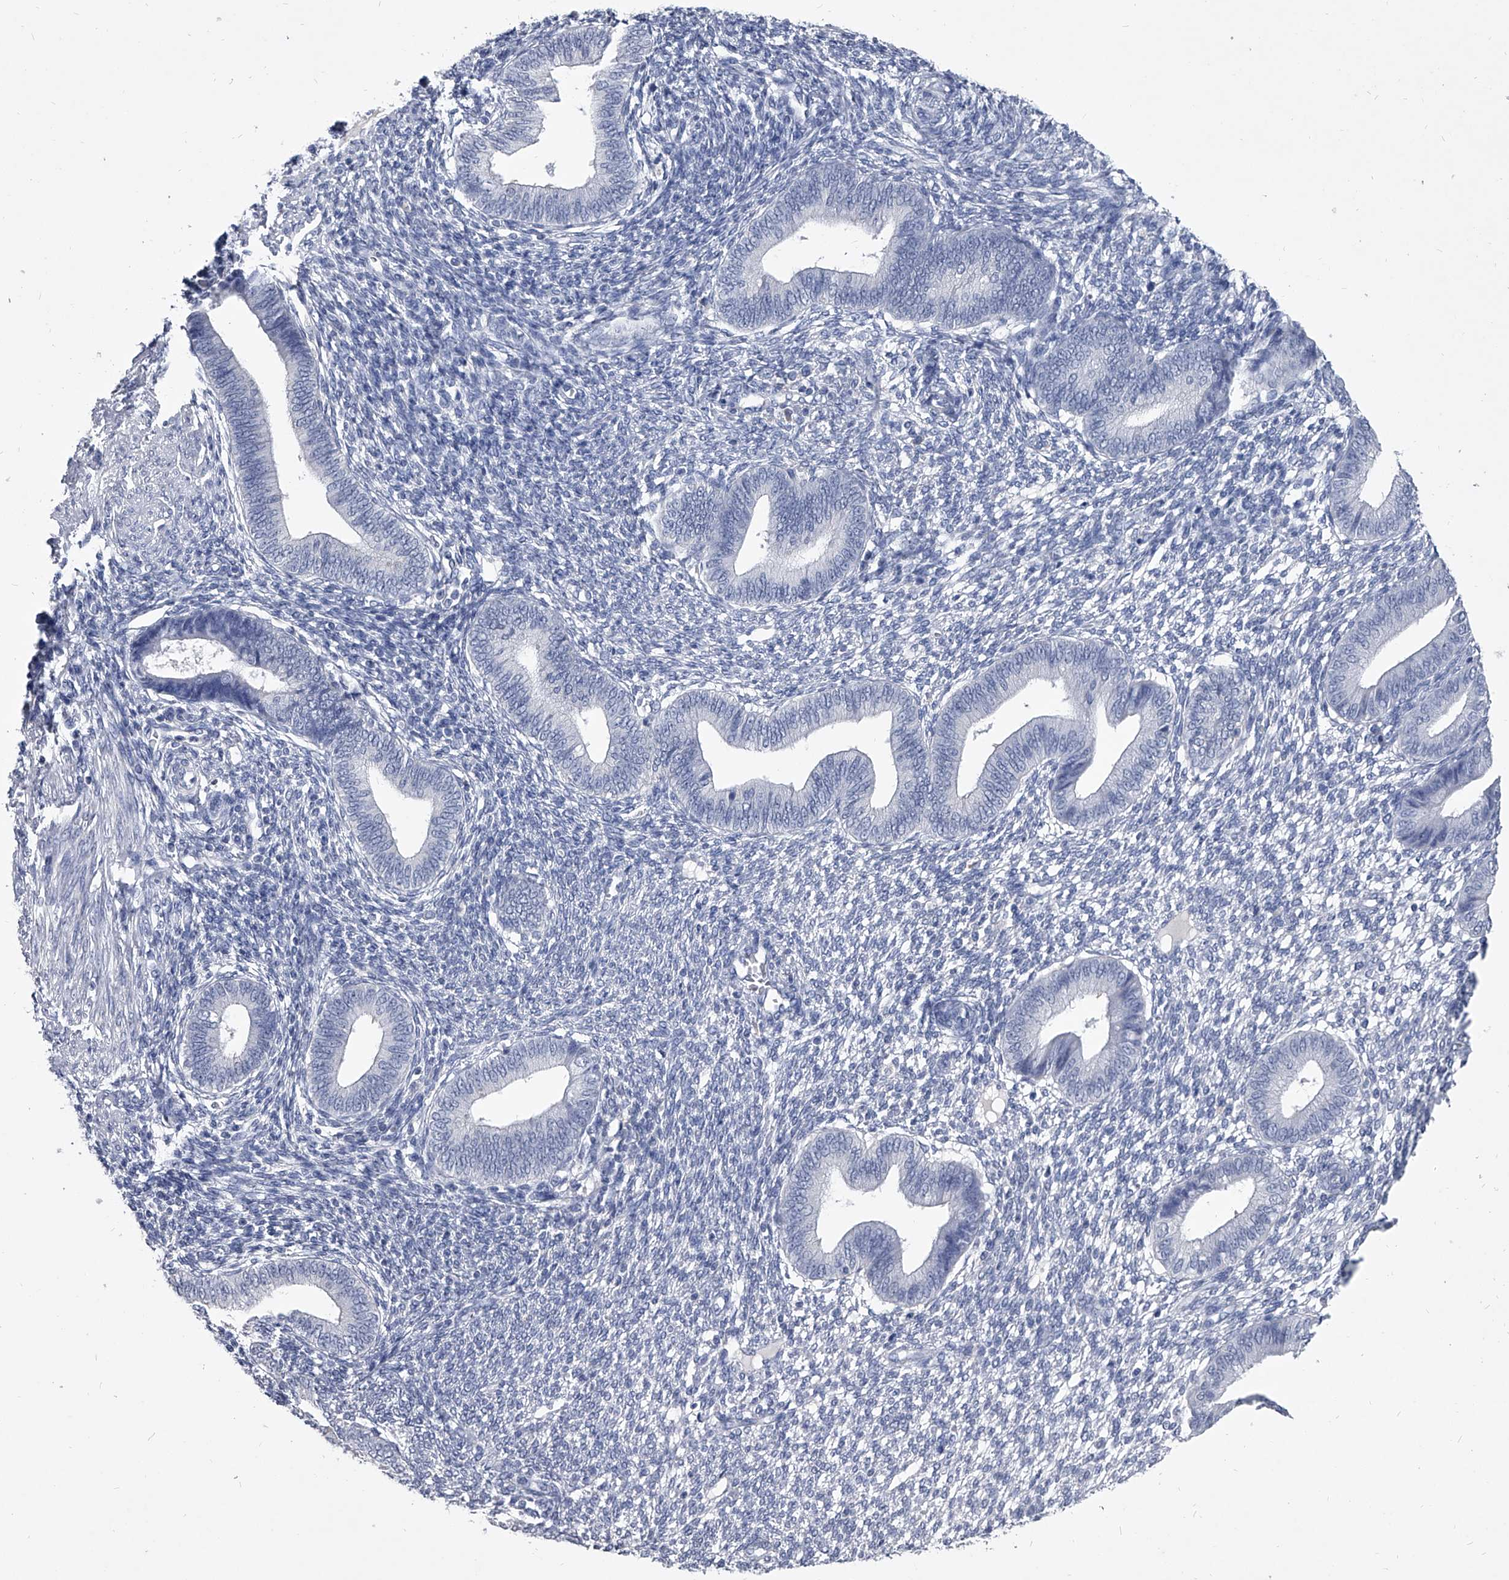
{"staining": {"intensity": "negative", "quantity": "none", "location": "none"}, "tissue": "endometrium", "cell_type": "Cells in endometrial stroma", "image_type": "normal", "snomed": [{"axis": "morphology", "description": "Normal tissue, NOS"}, {"axis": "topography", "description": "Endometrium"}], "caption": "The photomicrograph exhibits no significant staining in cells in endometrial stroma of endometrium. (DAB (3,3'-diaminobenzidine) immunohistochemistry visualized using brightfield microscopy, high magnification).", "gene": "BCAS1", "patient": {"sex": "female", "age": 46}}